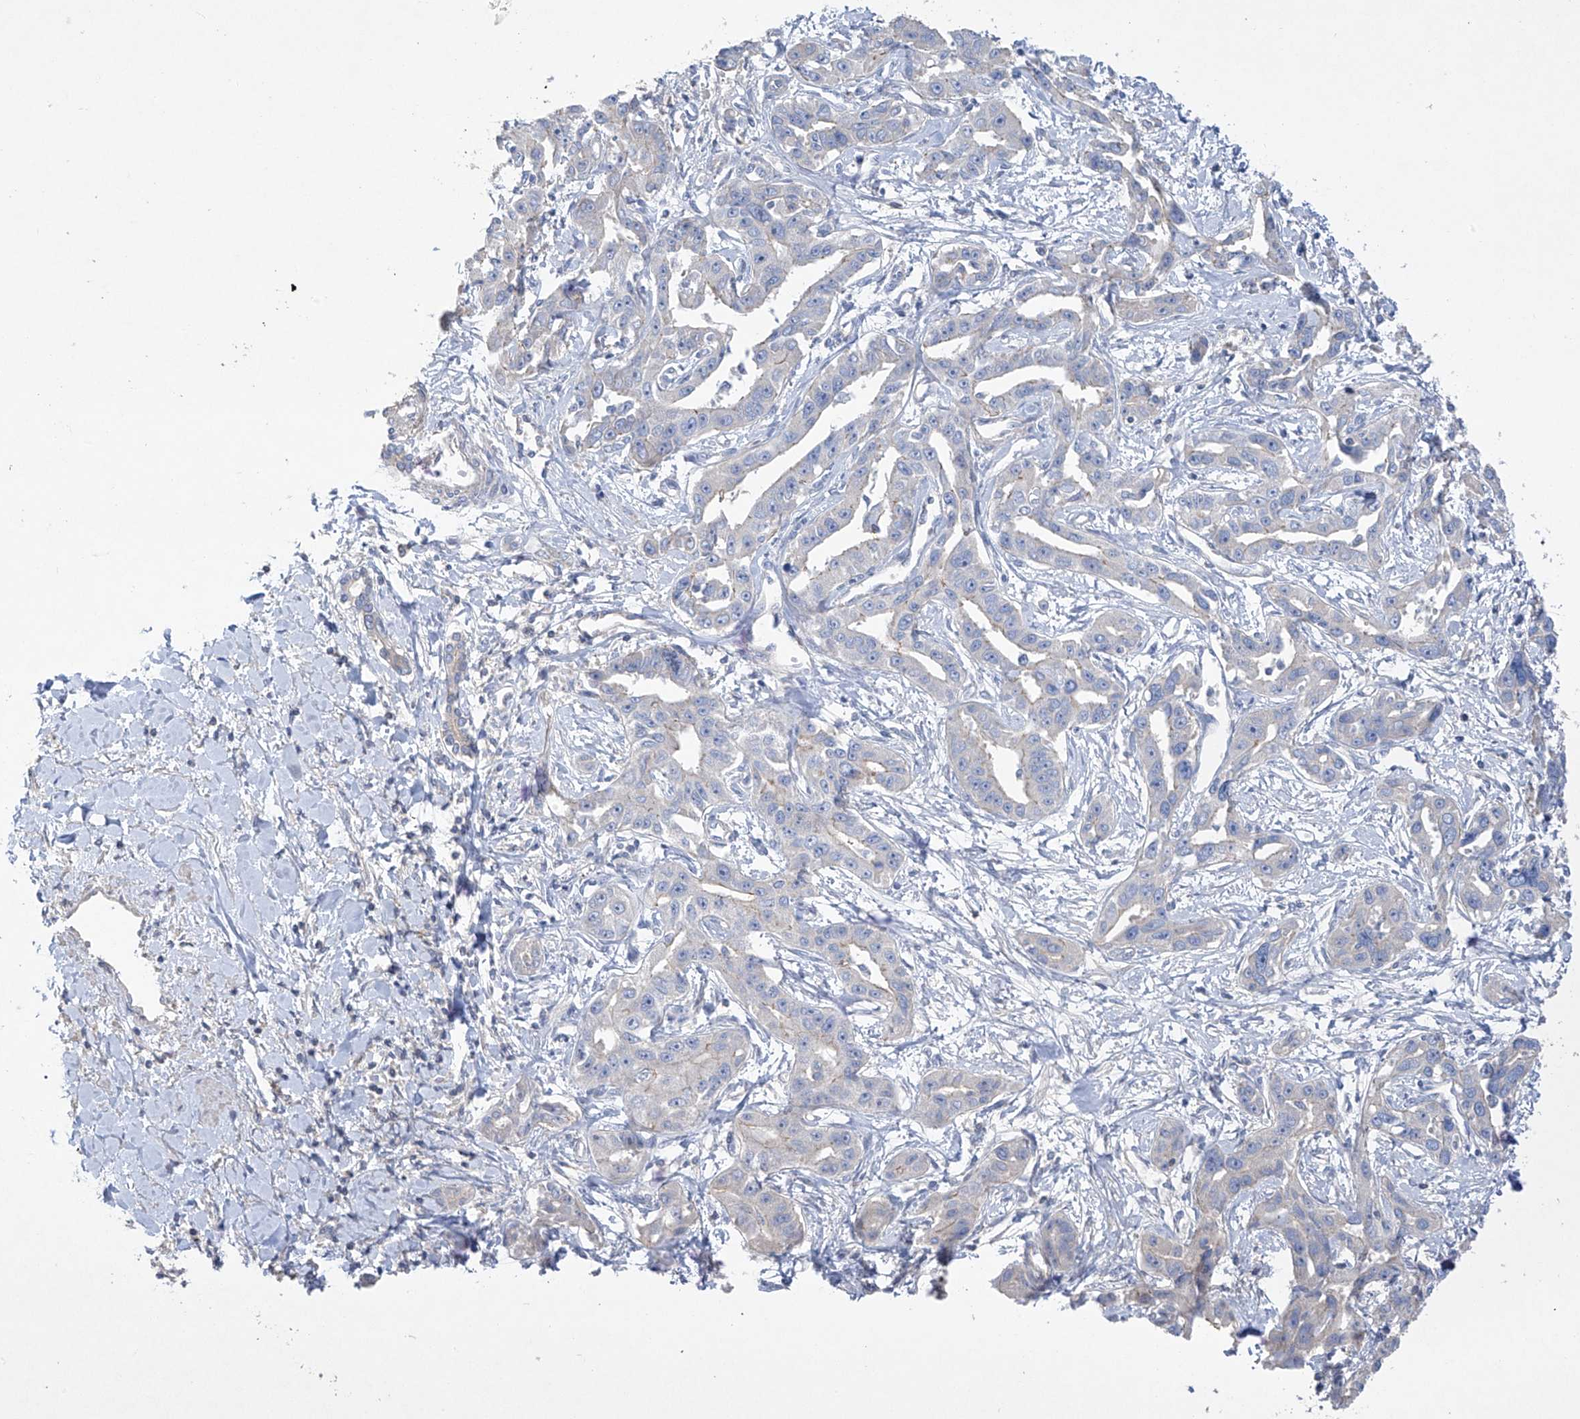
{"staining": {"intensity": "negative", "quantity": "none", "location": "none"}, "tissue": "liver cancer", "cell_type": "Tumor cells", "image_type": "cancer", "snomed": [{"axis": "morphology", "description": "Cholangiocarcinoma"}, {"axis": "topography", "description": "Liver"}], "caption": "Human liver cholangiocarcinoma stained for a protein using IHC reveals no staining in tumor cells.", "gene": "PRSS12", "patient": {"sex": "male", "age": 59}}